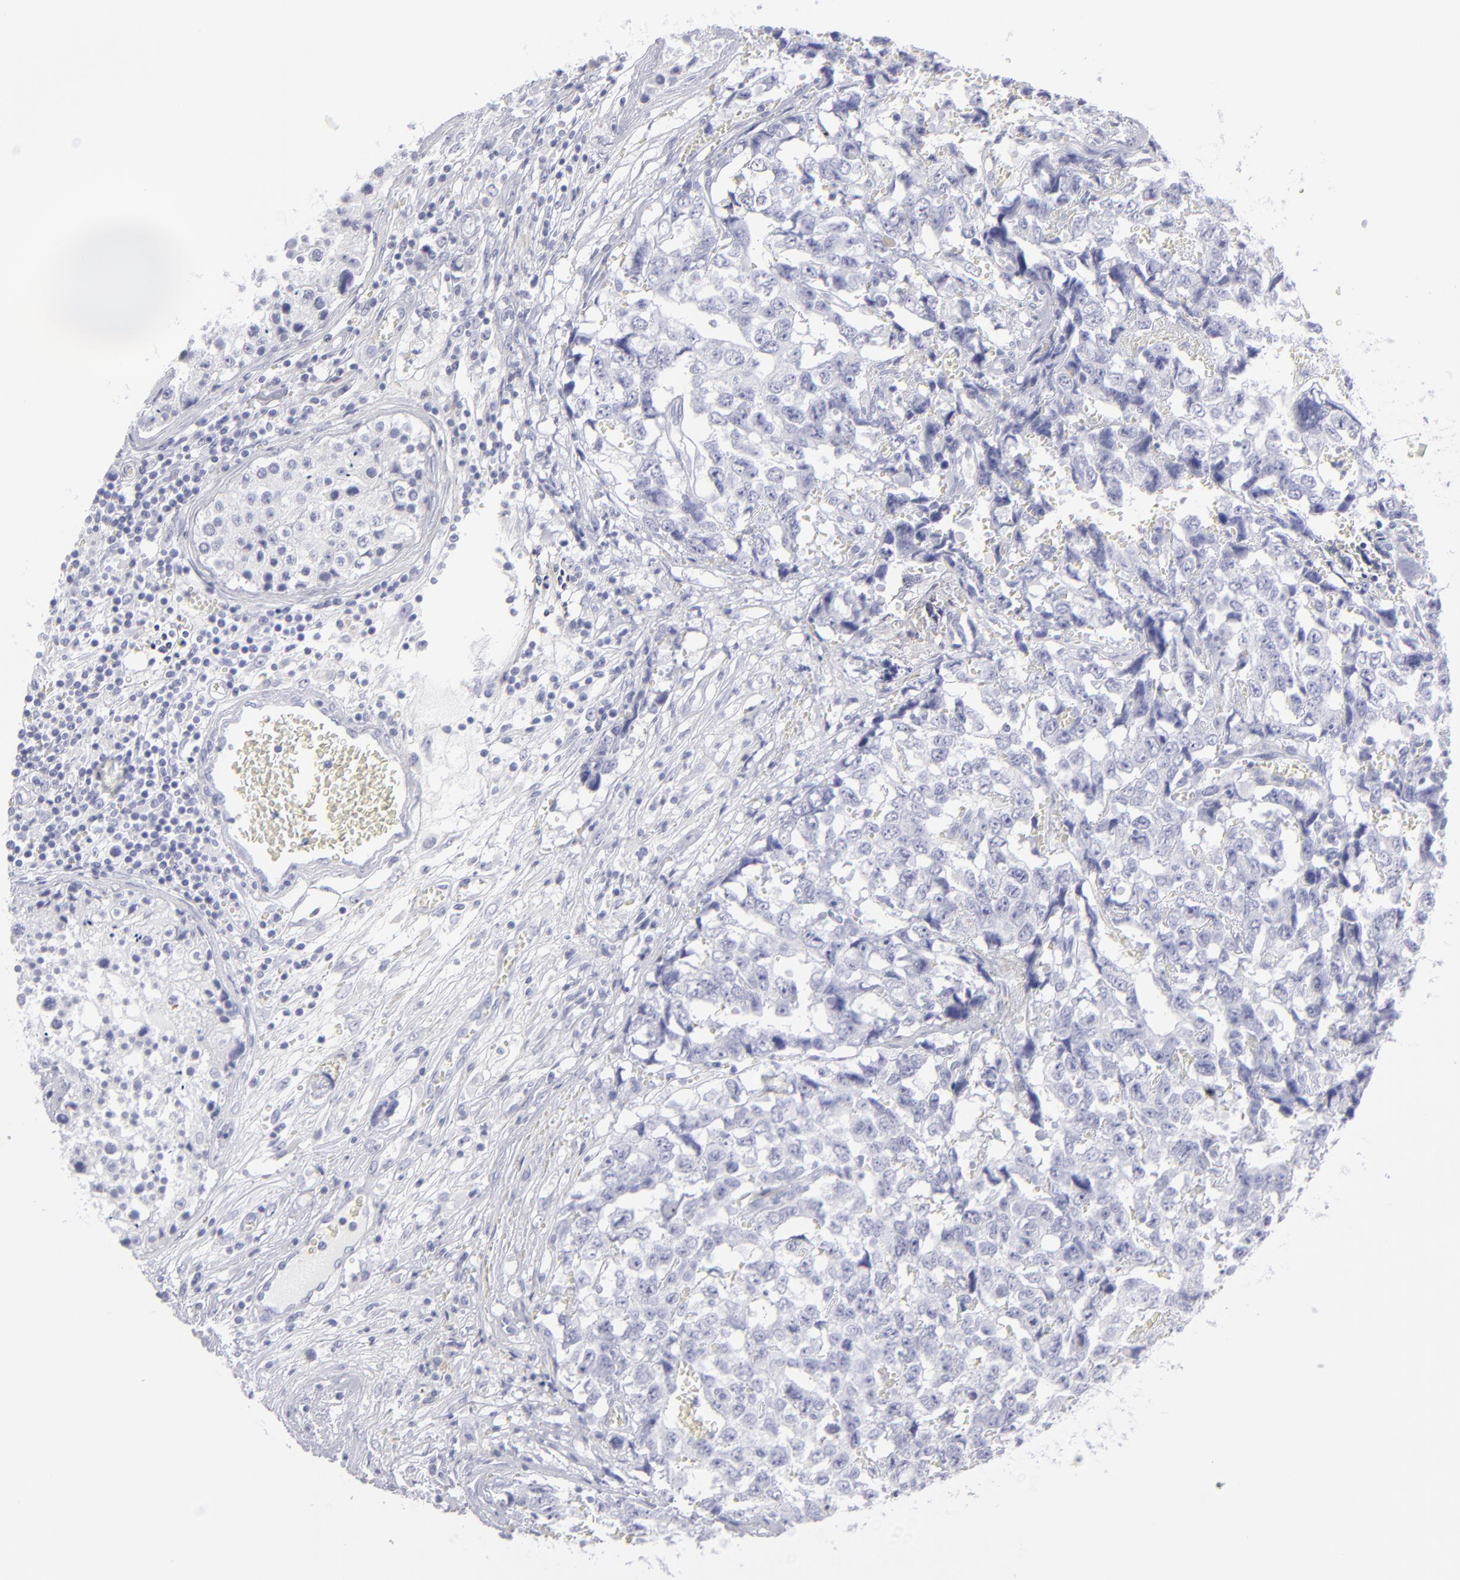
{"staining": {"intensity": "negative", "quantity": "none", "location": "none"}, "tissue": "testis cancer", "cell_type": "Tumor cells", "image_type": "cancer", "snomed": [{"axis": "morphology", "description": "Carcinoma, Embryonal, NOS"}, {"axis": "topography", "description": "Testis"}], "caption": "There is no significant expression in tumor cells of testis cancer. Brightfield microscopy of immunohistochemistry (IHC) stained with DAB (brown) and hematoxylin (blue), captured at high magnification.", "gene": "CALR", "patient": {"sex": "male", "age": 31}}